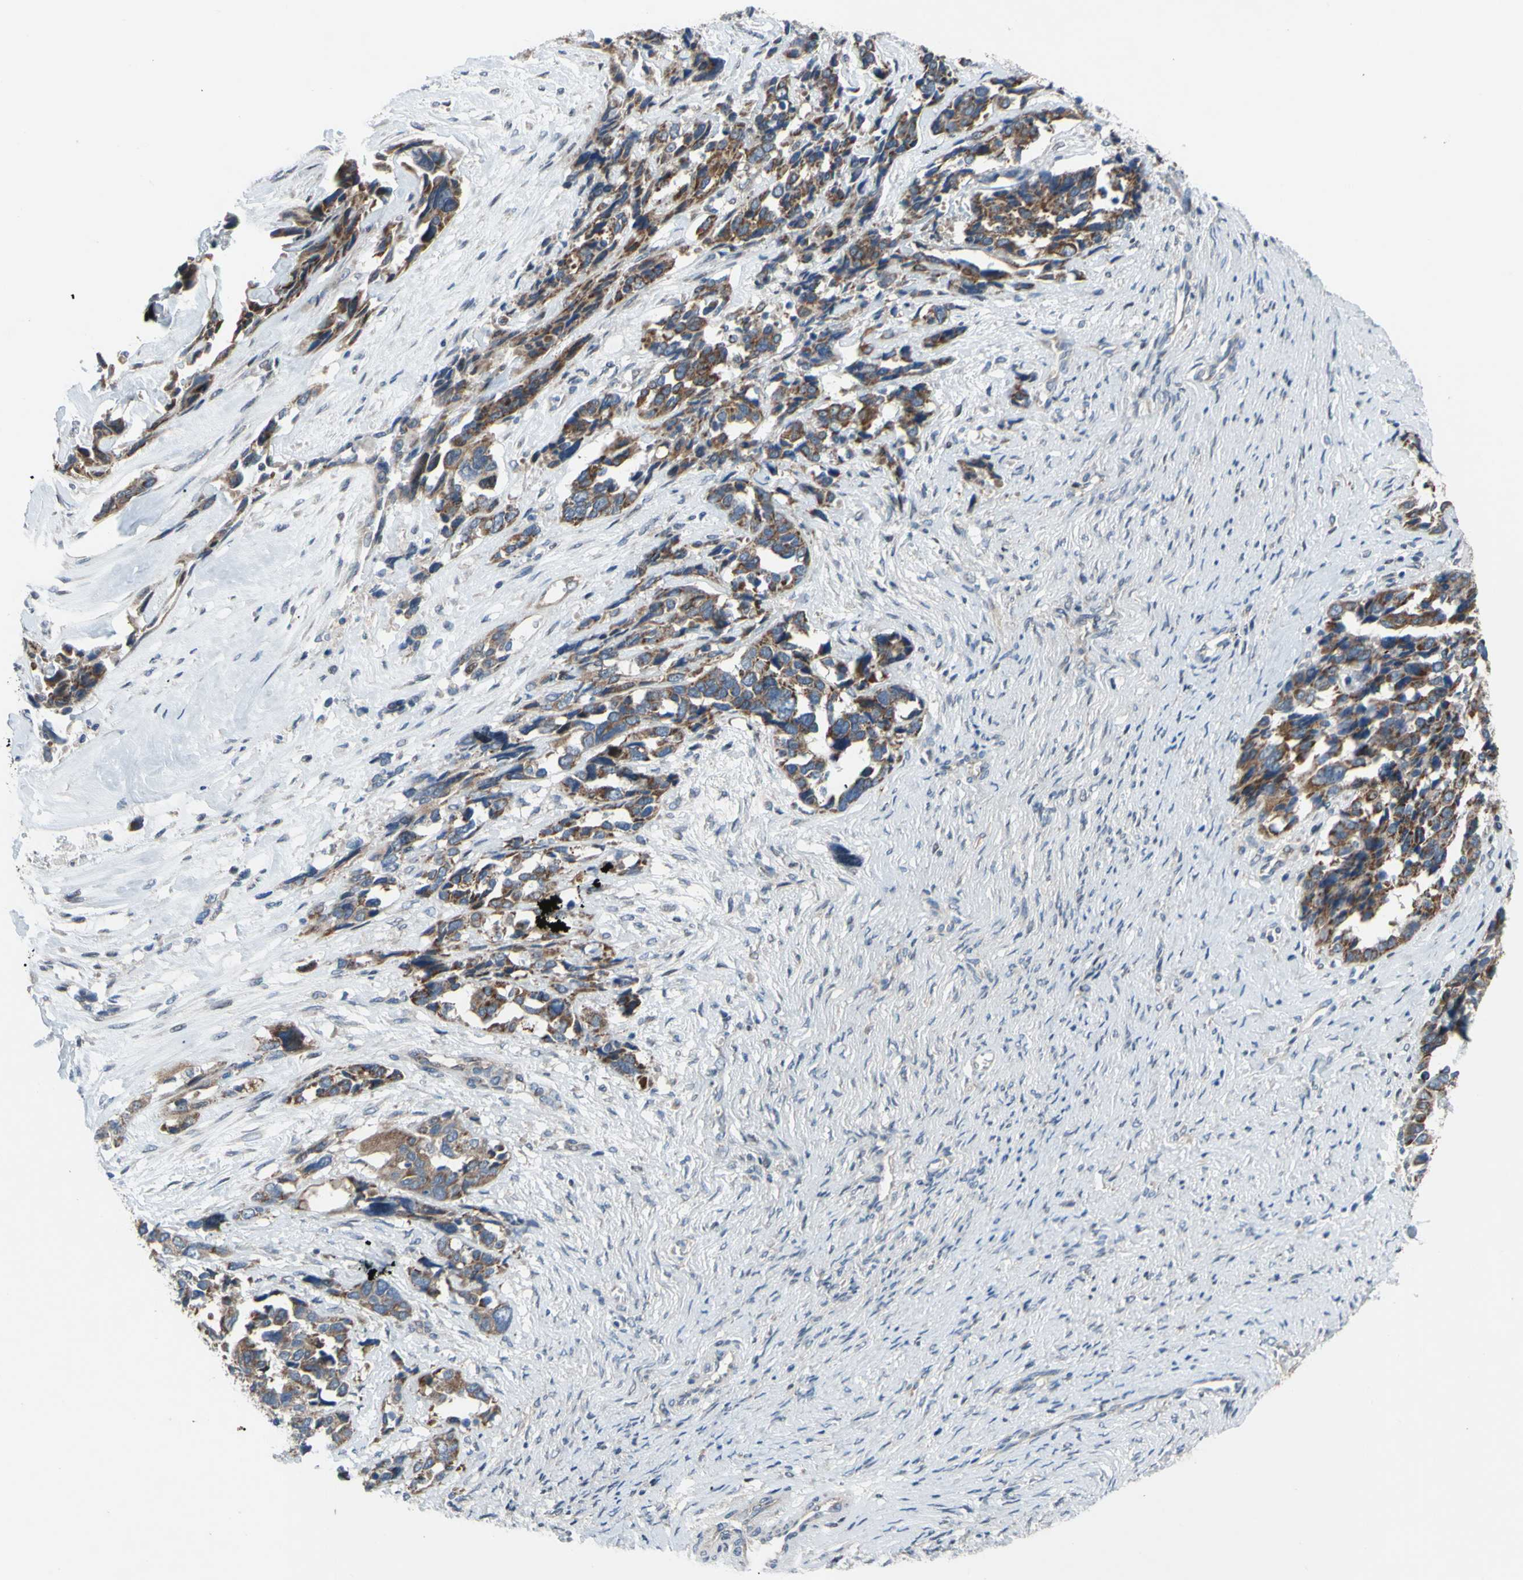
{"staining": {"intensity": "moderate", "quantity": ">75%", "location": "cytoplasmic/membranous"}, "tissue": "ovarian cancer", "cell_type": "Tumor cells", "image_type": "cancer", "snomed": [{"axis": "morphology", "description": "Cystadenocarcinoma, serous, NOS"}, {"axis": "topography", "description": "Ovary"}], "caption": "Immunohistochemical staining of human serous cystadenocarcinoma (ovarian) reveals moderate cytoplasmic/membranous protein positivity in approximately >75% of tumor cells.", "gene": "GRAMD2B", "patient": {"sex": "female", "age": 44}}